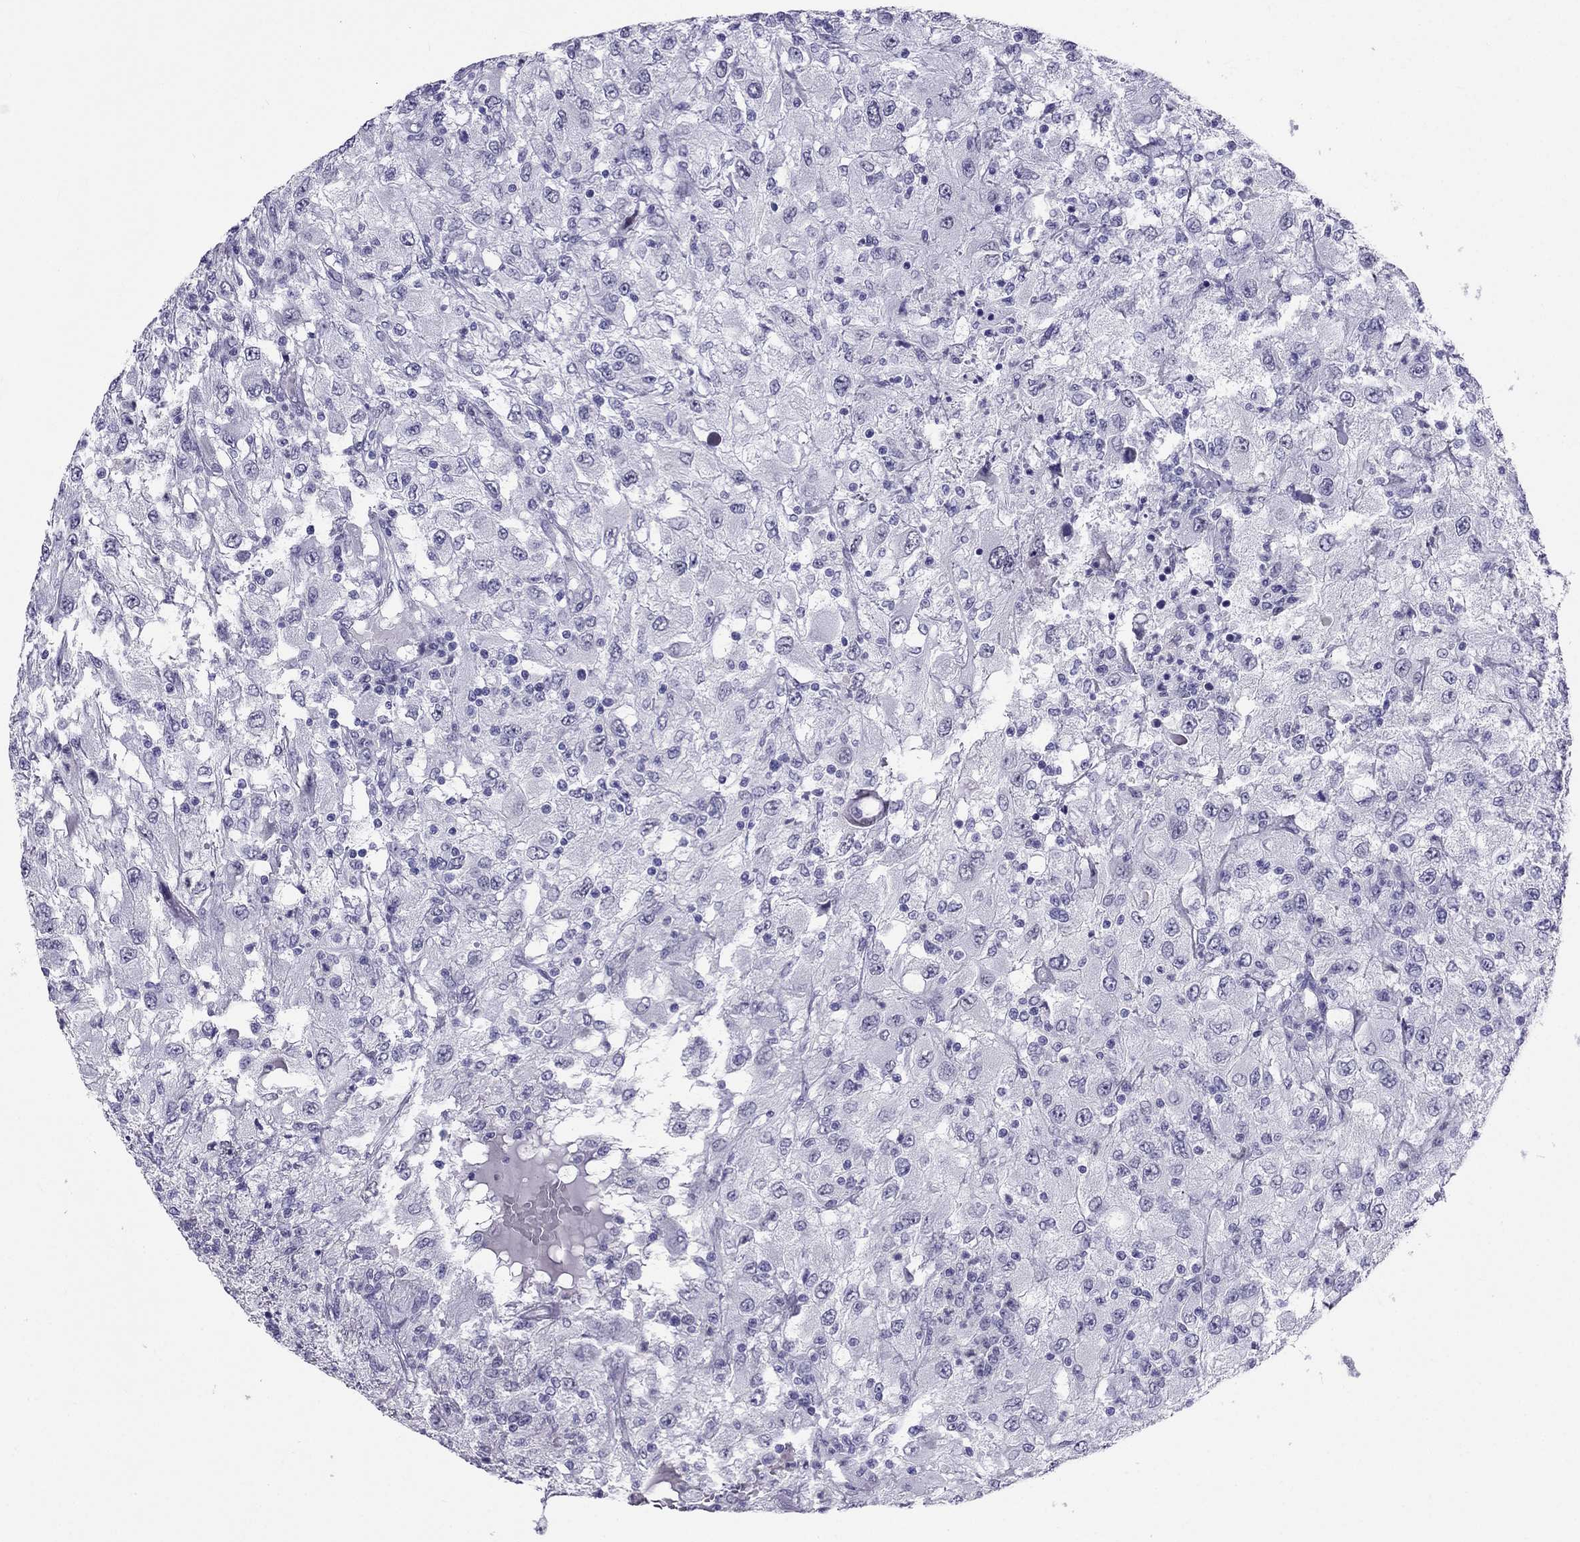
{"staining": {"intensity": "negative", "quantity": "none", "location": "none"}, "tissue": "renal cancer", "cell_type": "Tumor cells", "image_type": "cancer", "snomed": [{"axis": "morphology", "description": "Adenocarcinoma, NOS"}, {"axis": "topography", "description": "Kidney"}], "caption": "This is an IHC image of human renal cancer. There is no positivity in tumor cells.", "gene": "CROCC2", "patient": {"sex": "female", "age": 67}}